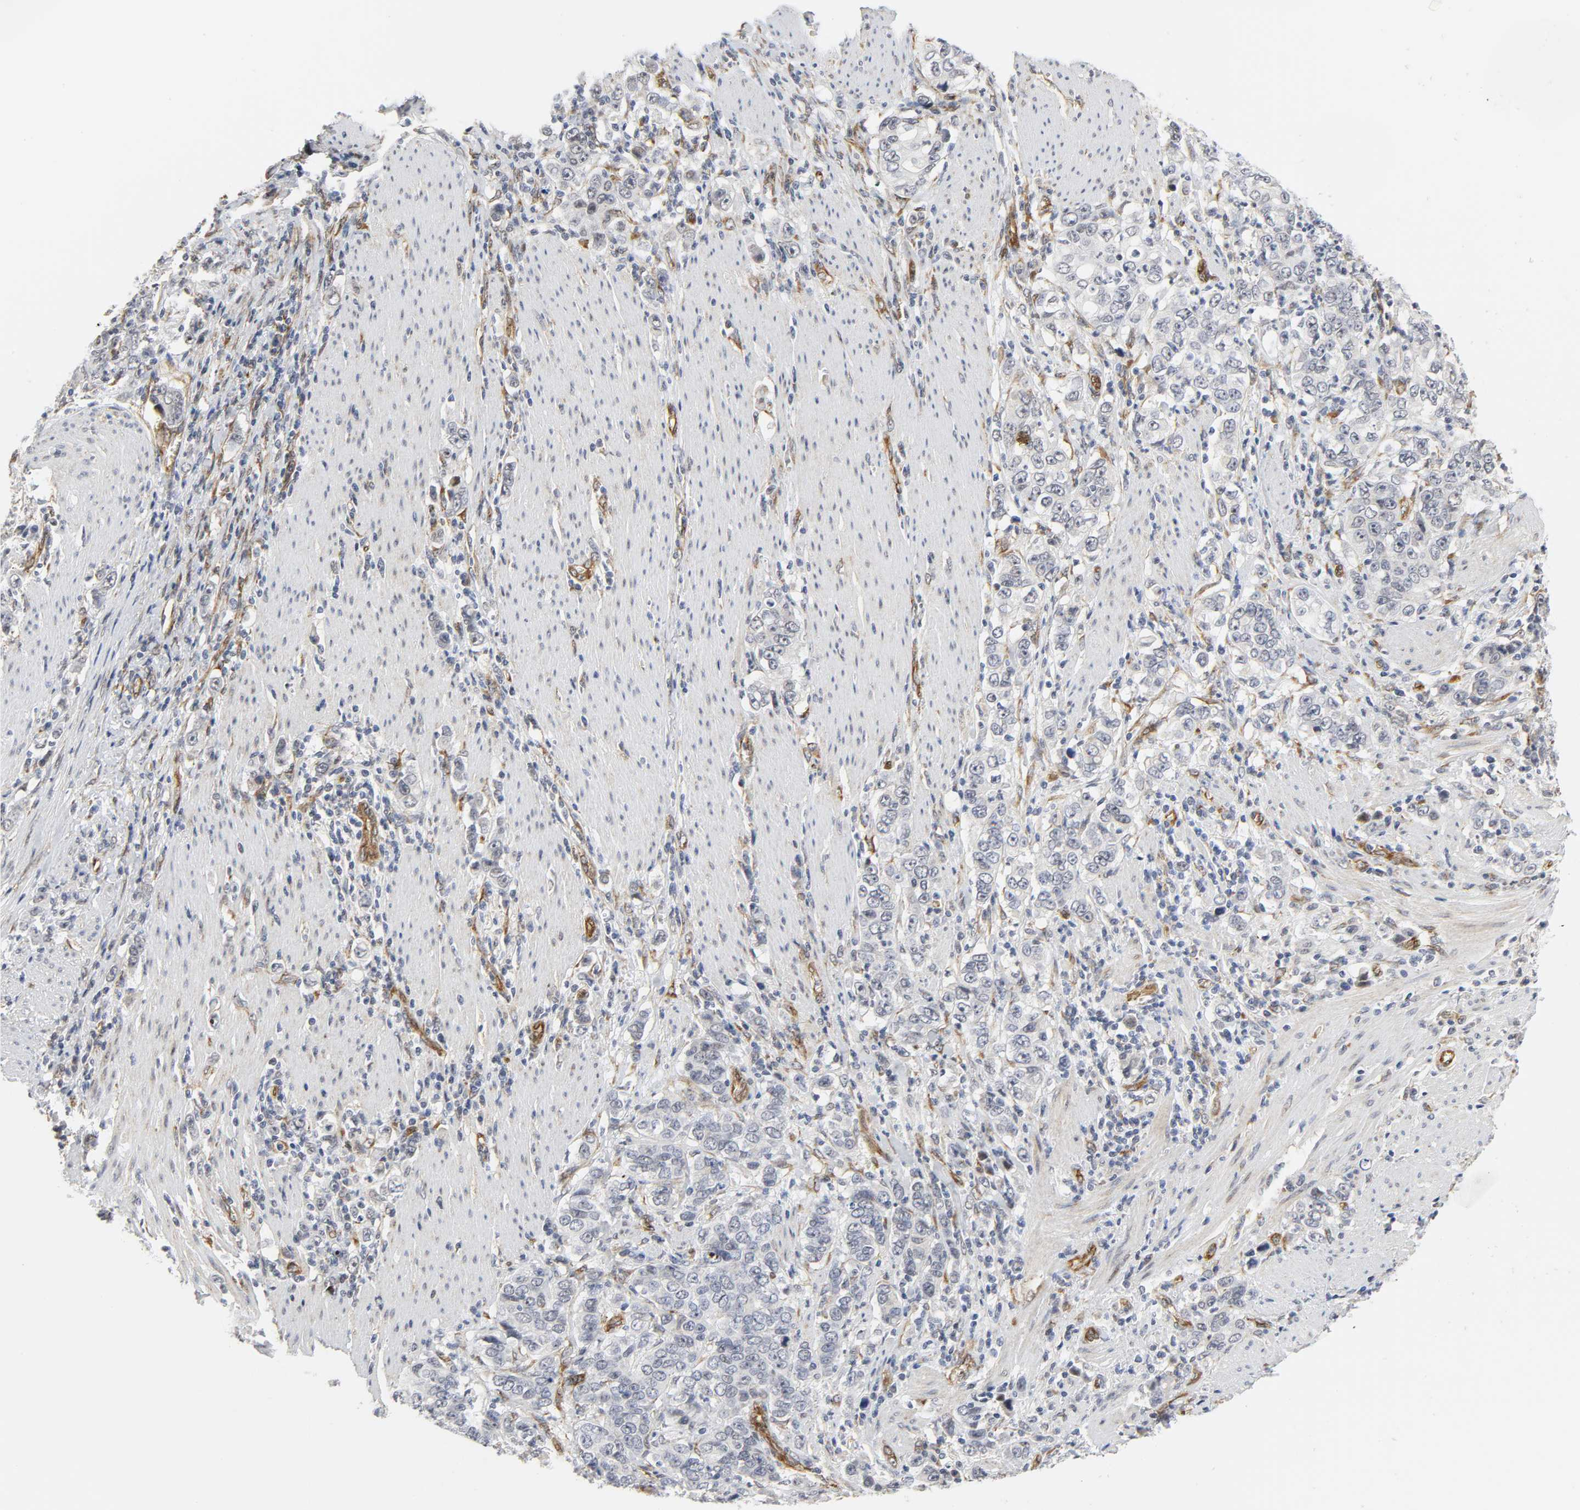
{"staining": {"intensity": "negative", "quantity": "none", "location": "none"}, "tissue": "stomach cancer", "cell_type": "Tumor cells", "image_type": "cancer", "snomed": [{"axis": "morphology", "description": "Adenocarcinoma, NOS"}, {"axis": "topography", "description": "Stomach, lower"}], "caption": "Tumor cells are negative for brown protein staining in stomach cancer (adenocarcinoma).", "gene": "DOCK1", "patient": {"sex": "female", "age": 72}}